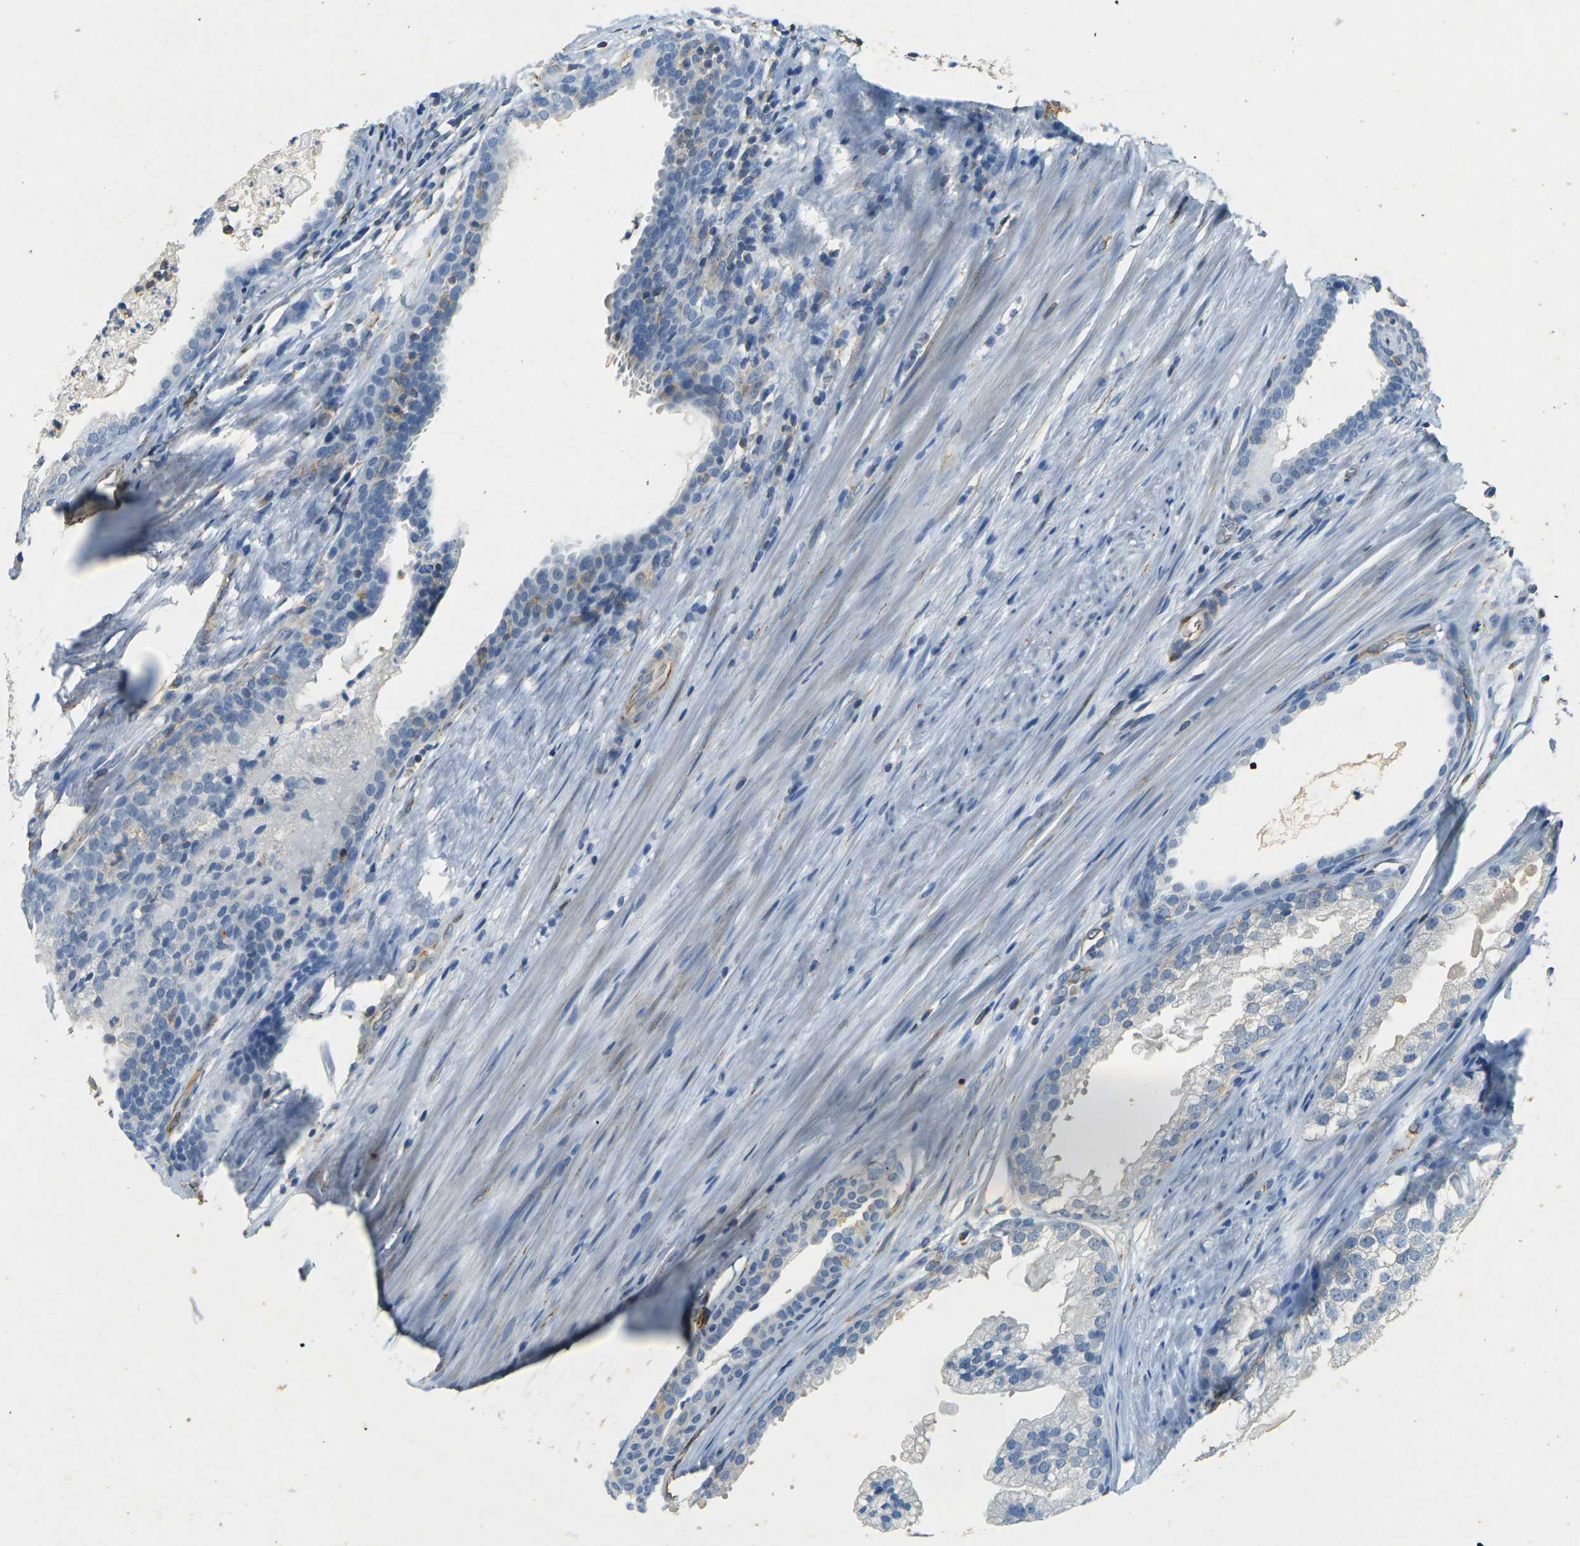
{"staining": {"intensity": "negative", "quantity": "none", "location": "none"}, "tissue": "prostate cancer", "cell_type": "Tumor cells", "image_type": "cancer", "snomed": [{"axis": "morphology", "description": "Adenocarcinoma, Low grade"}, {"axis": "topography", "description": "Prostate"}], "caption": "DAB (3,3'-diaminobenzidine) immunohistochemical staining of human prostate low-grade adenocarcinoma reveals no significant staining in tumor cells.", "gene": "SORT1", "patient": {"sex": "male", "age": 69}}